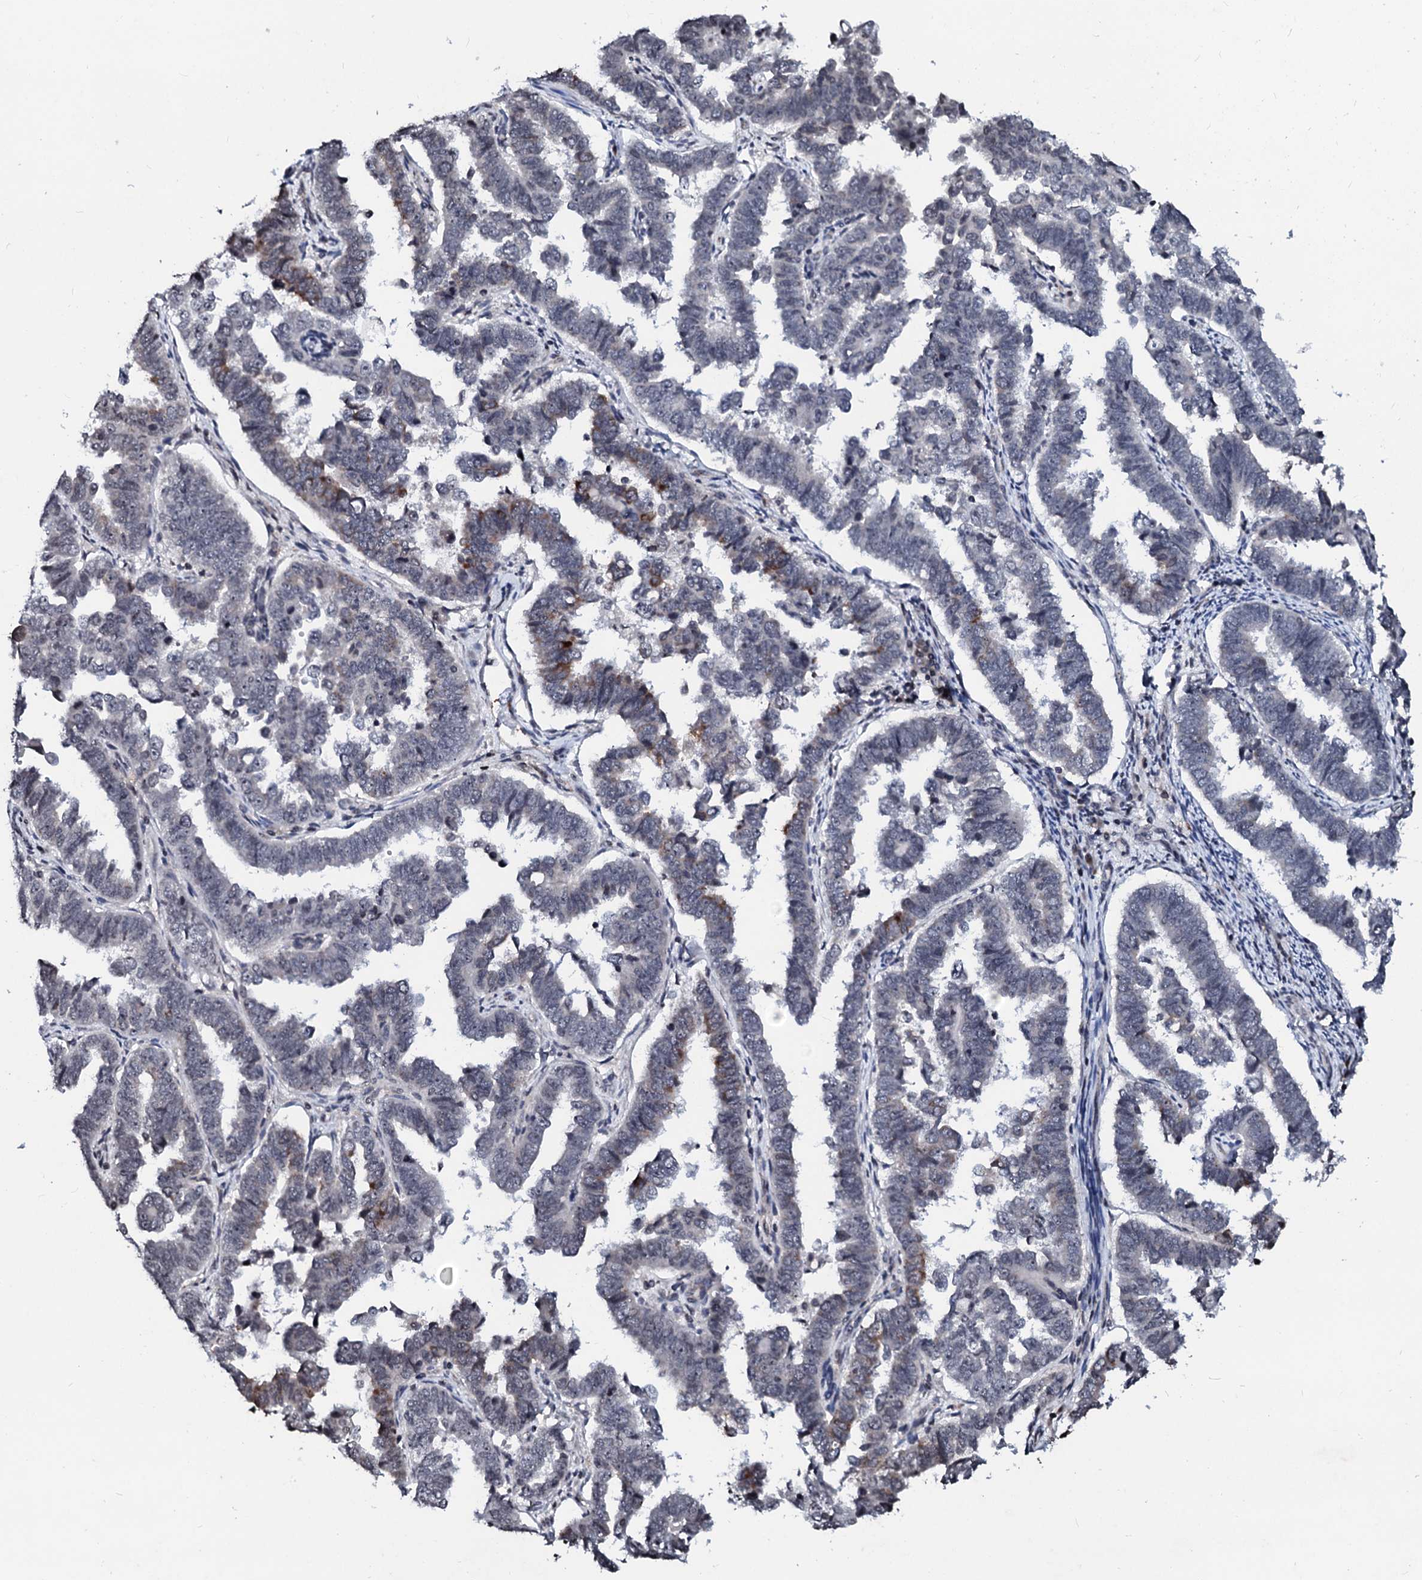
{"staining": {"intensity": "weak", "quantity": "<25%", "location": "cytoplasmic/membranous"}, "tissue": "endometrial cancer", "cell_type": "Tumor cells", "image_type": "cancer", "snomed": [{"axis": "morphology", "description": "Adenocarcinoma, NOS"}, {"axis": "topography", "description": "Endometrium"}], "caption": "There is no significant expression in tumor cells of endometrial cancer.", "gene": "LSM11", "patient": {"sex": "female", "age": 75}}